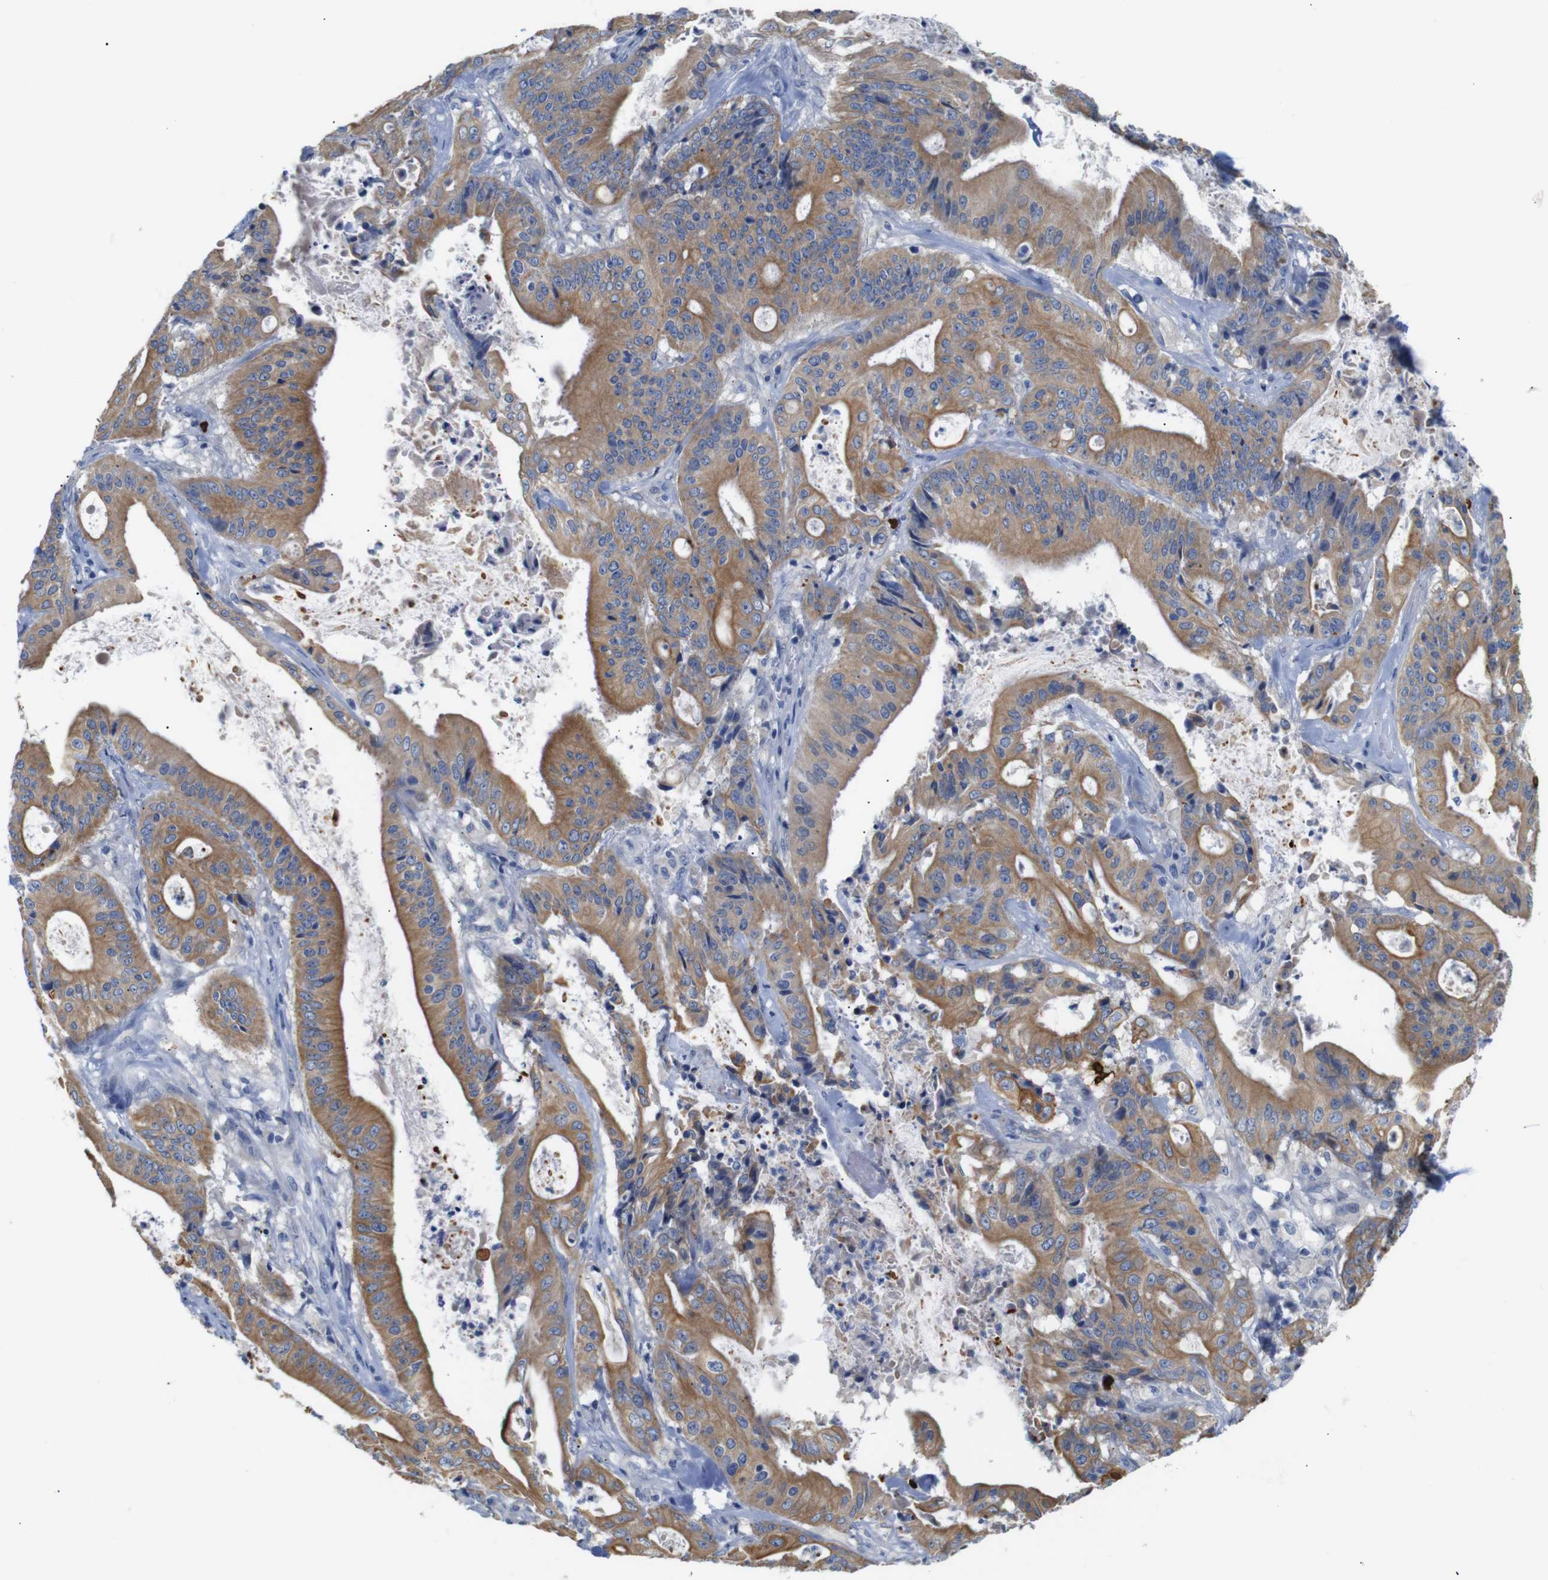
{"staining": {"intensity": "moderate", "quantity": ">75%", "location": "cytoplasmic/membranous"}, "tissue": "pancreatic cancer", "cell_type": "Tumor cells", "image_type": "cancer", "snomed": [{"axis": "morphology", "description": "Normal tissue, NOS"}, {"axis": "topography", "description": "Lymph node"}], "caption": "This is a histology image of immunohistochemistry staining of pancreatic cancer, which shows moderate expression in the cytoplasmic/membranous of tumor cells.", "gene": "ALOX15", "patient": {"sex": "male", "age": 62}}